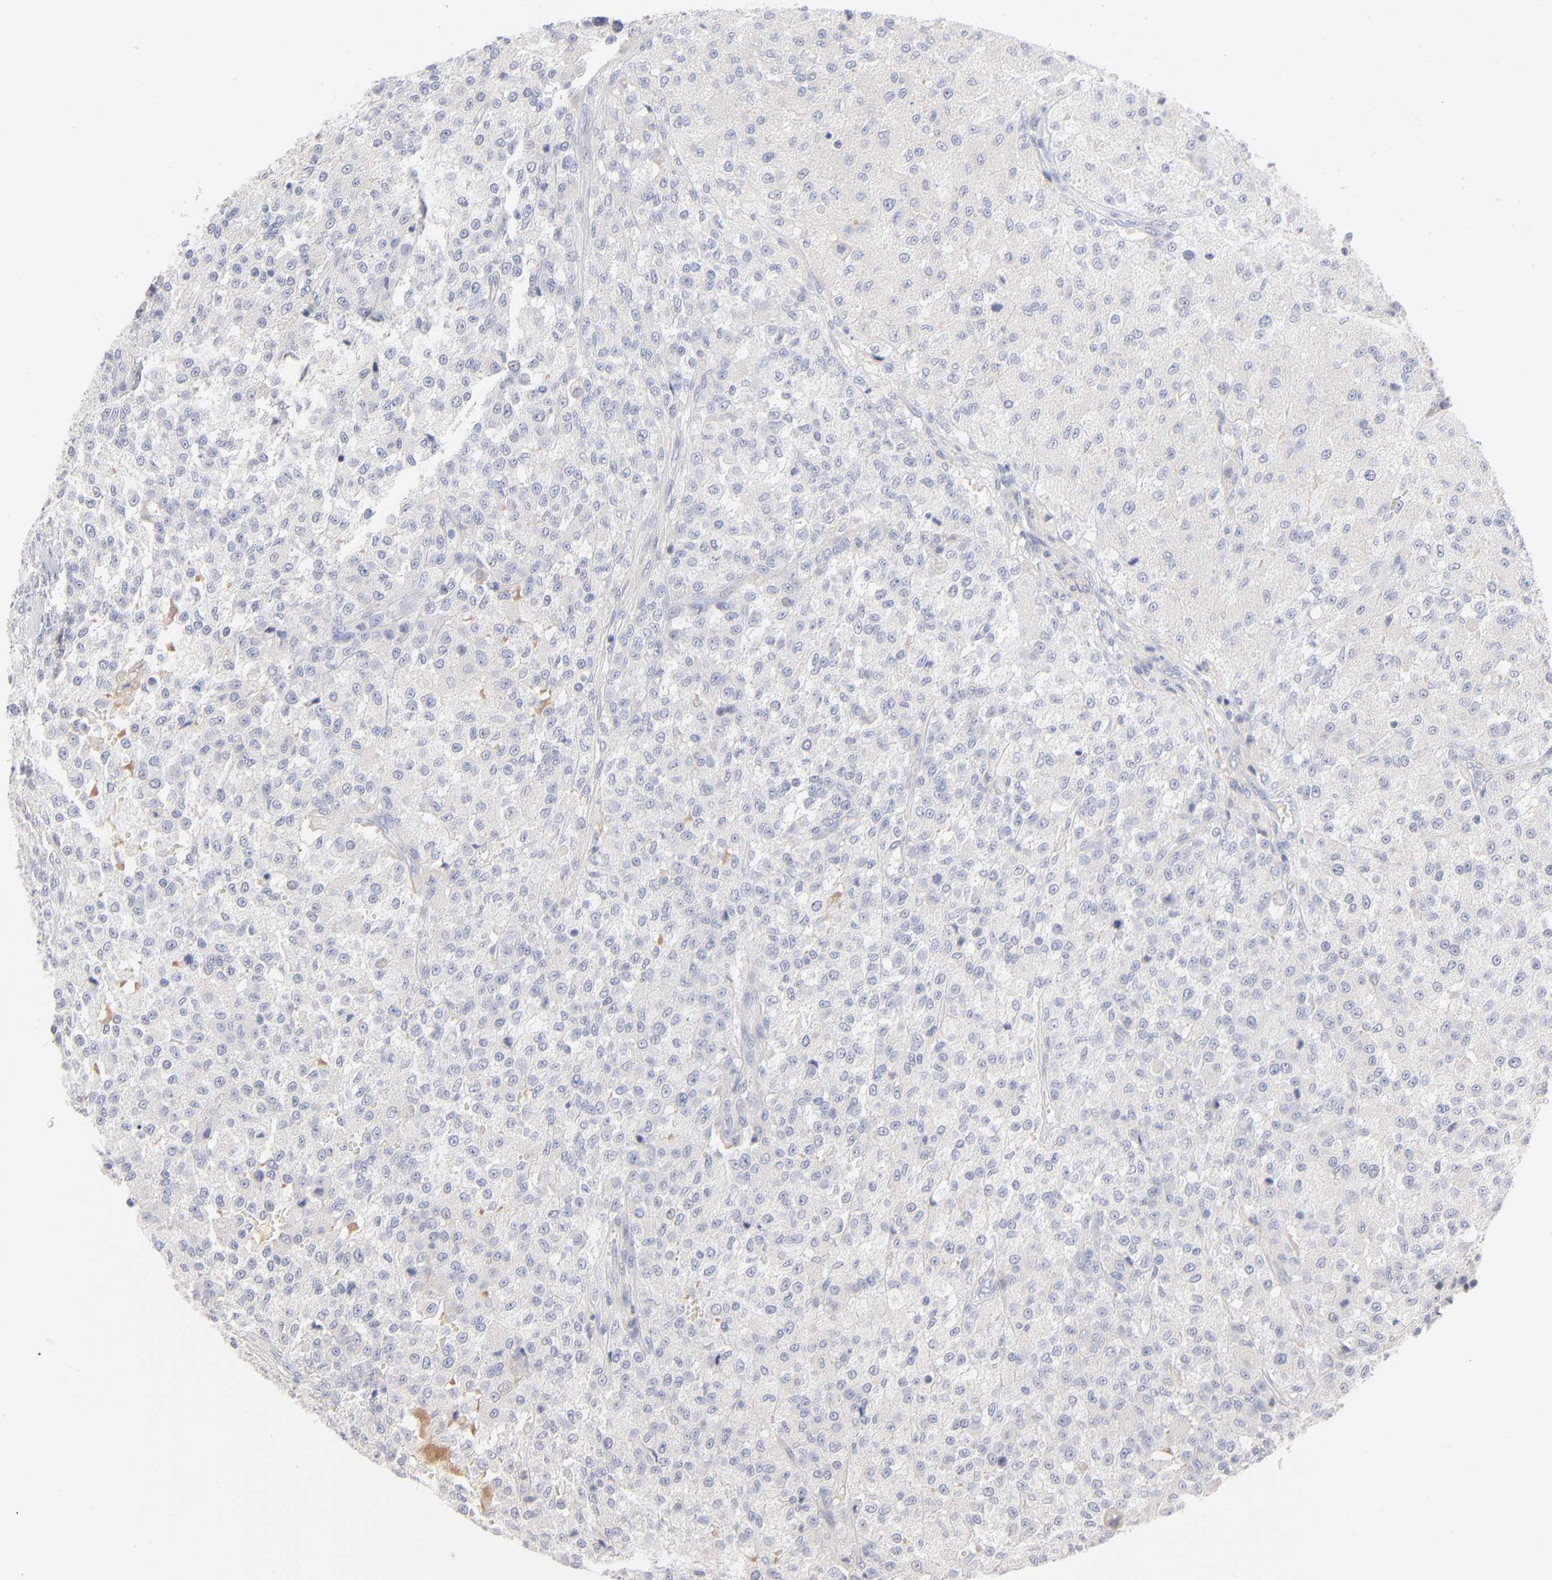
{"staining": {"intensity": "negative", "quantity": "none", "location": "none"}, "tissue": "testis cancer", "cell_type": "Tumor cells", "image_type": "cancer", "snomed": [{"axis": "morphology", "description": "Seminoma, NOS"}, {"axis": "topography", "description": "Testis"}], "caption": "Testis cancer (seminoma) stained for a protein using immunohistochemistry reveals no expression tumor cells.", "gene": "F12", "patient": {"sex": "male", "age": 59}}